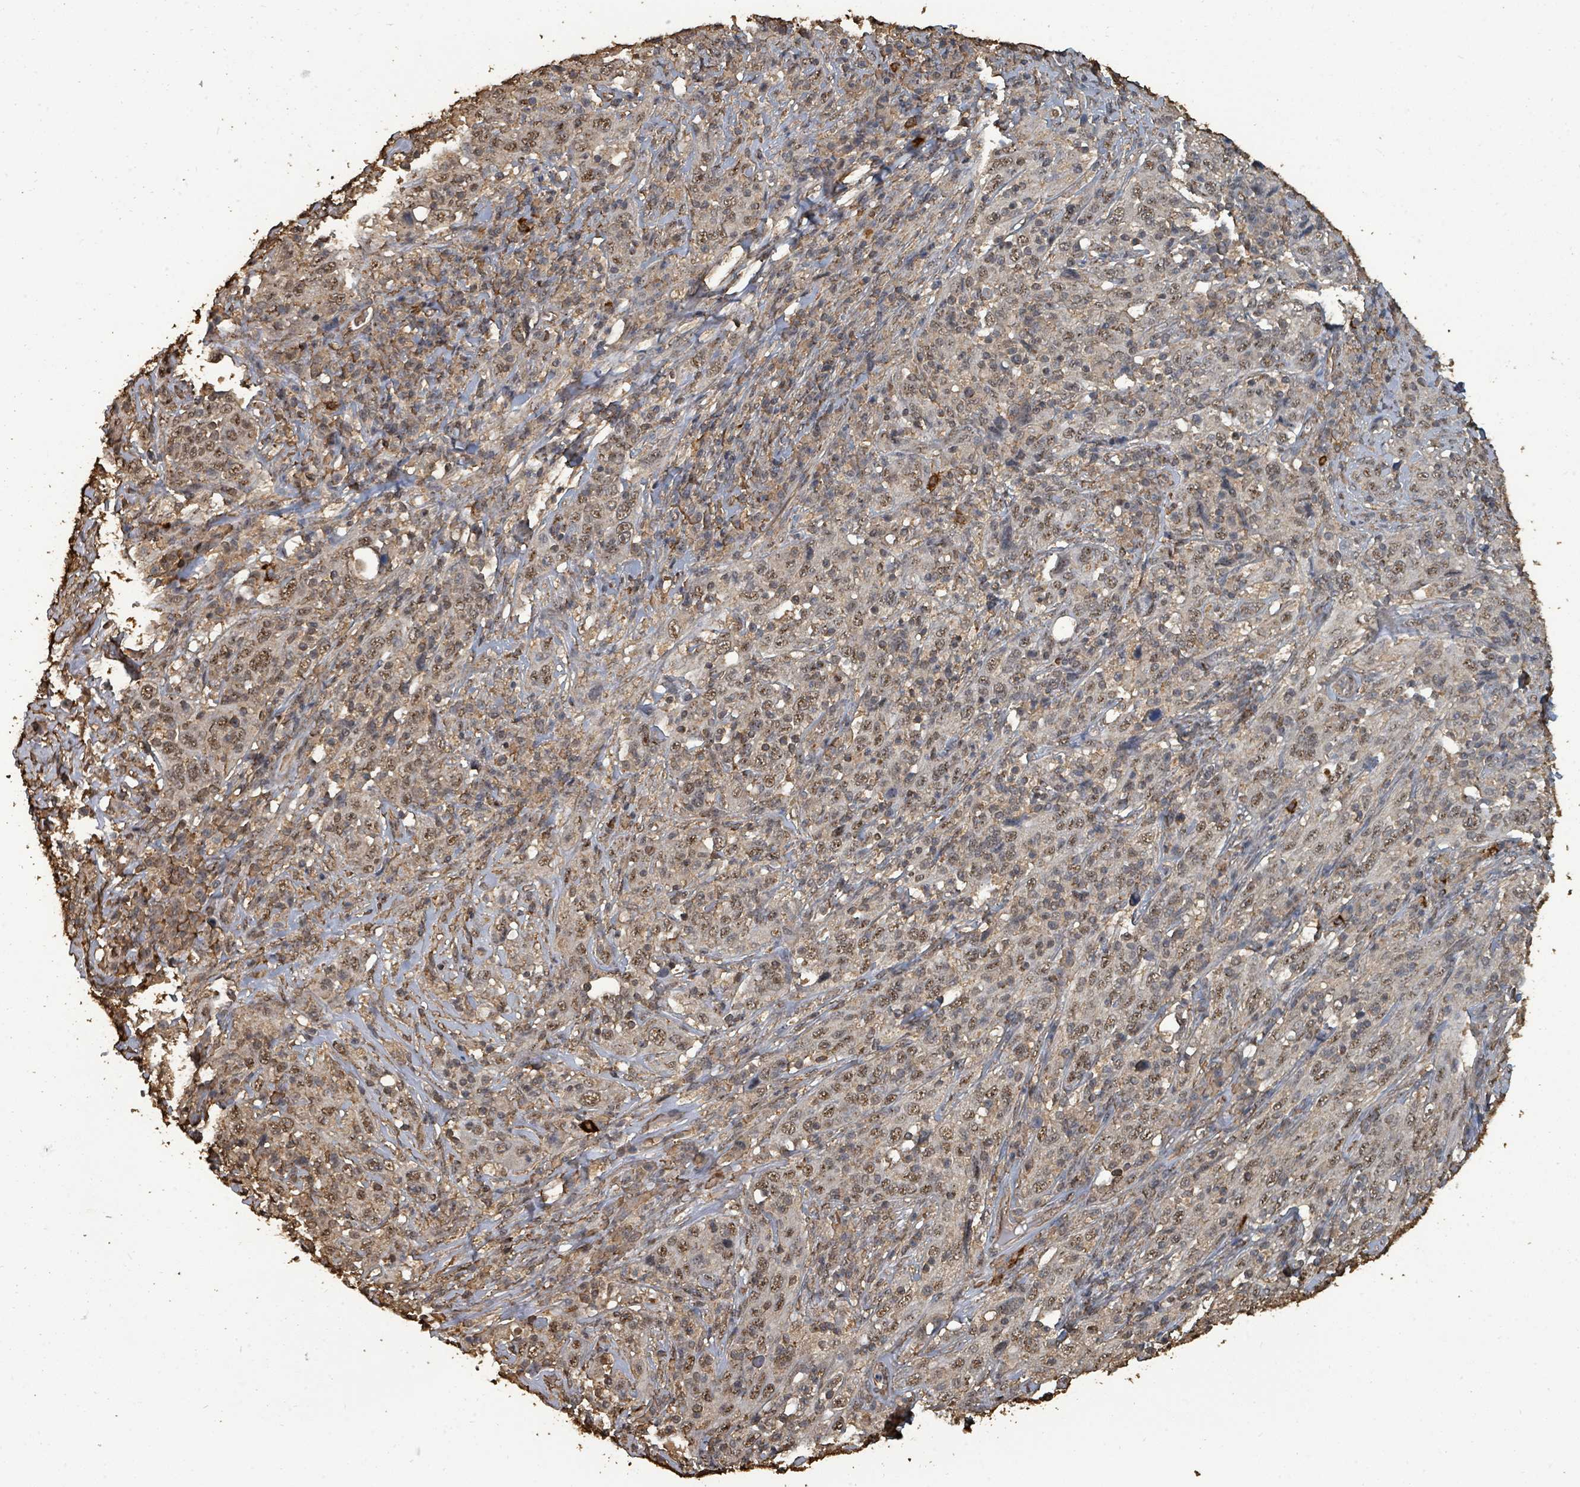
{"staining": {"intensity": "moderate", "quantity": ">75%", "location": "nuclear"}, "tissue": "cervical cancer", "cell_type": "Tumor cells", "image_type": "cancer", "snomed": [{"axis": "morphology", "description": "Squamous cell carcinoma, NOS"}, {"axis": "topography", "description": "Cervix"}], "caption": "Immunohistochemistry histopathology image of neoplastic tissue: human cervical cancer (squamous cell carcinoma) stained using immunohistochemistry displays medium levels of moderate protein expression localized specifically in the nuclear of tumor cells, appearing as a nuclear brown color.", "gene": "C6orf52", "patient": {"sex": "female", "age": 46}}